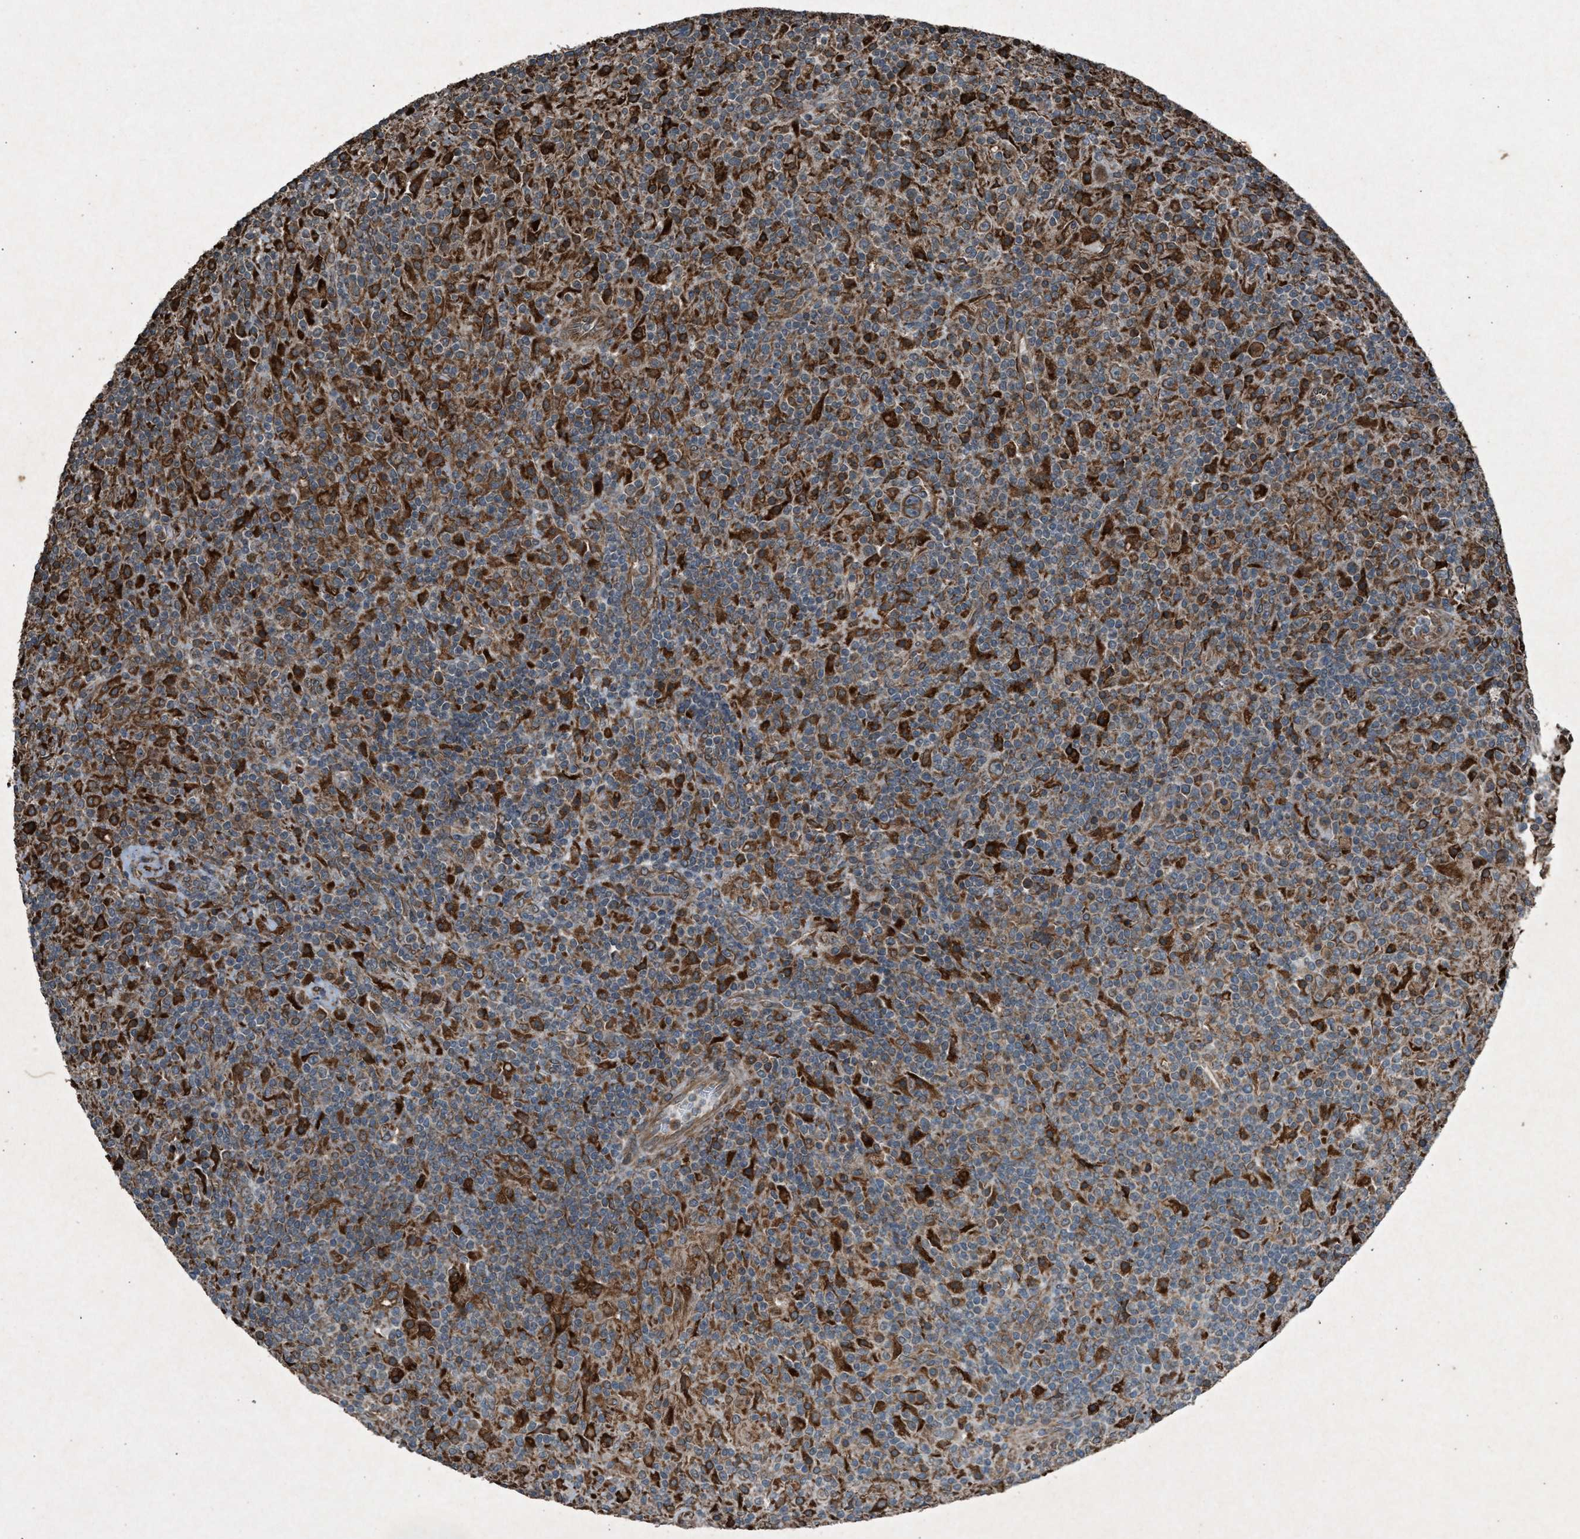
{"staining": {"intensity": "moderate", "quantity": ">75%", "location": "cytoplasmic/membranous"}, "tissue": "lymphoma", "cell_type": "Tumor cells", "image_type": "cancer", "snomed": [{"axis": "morphology", "description": "Hodgkin's disease, NOS"}, {"axis": "topography", "description": "Lymph node"}], "caption": "The image reveals staining of Hodgkin's disease, revealing moderate cytoplasmic/membranous protein positivity (brown color) within tumor cells.", "gene": "CALR", "patient": {"sex": "male", "age": 70}}